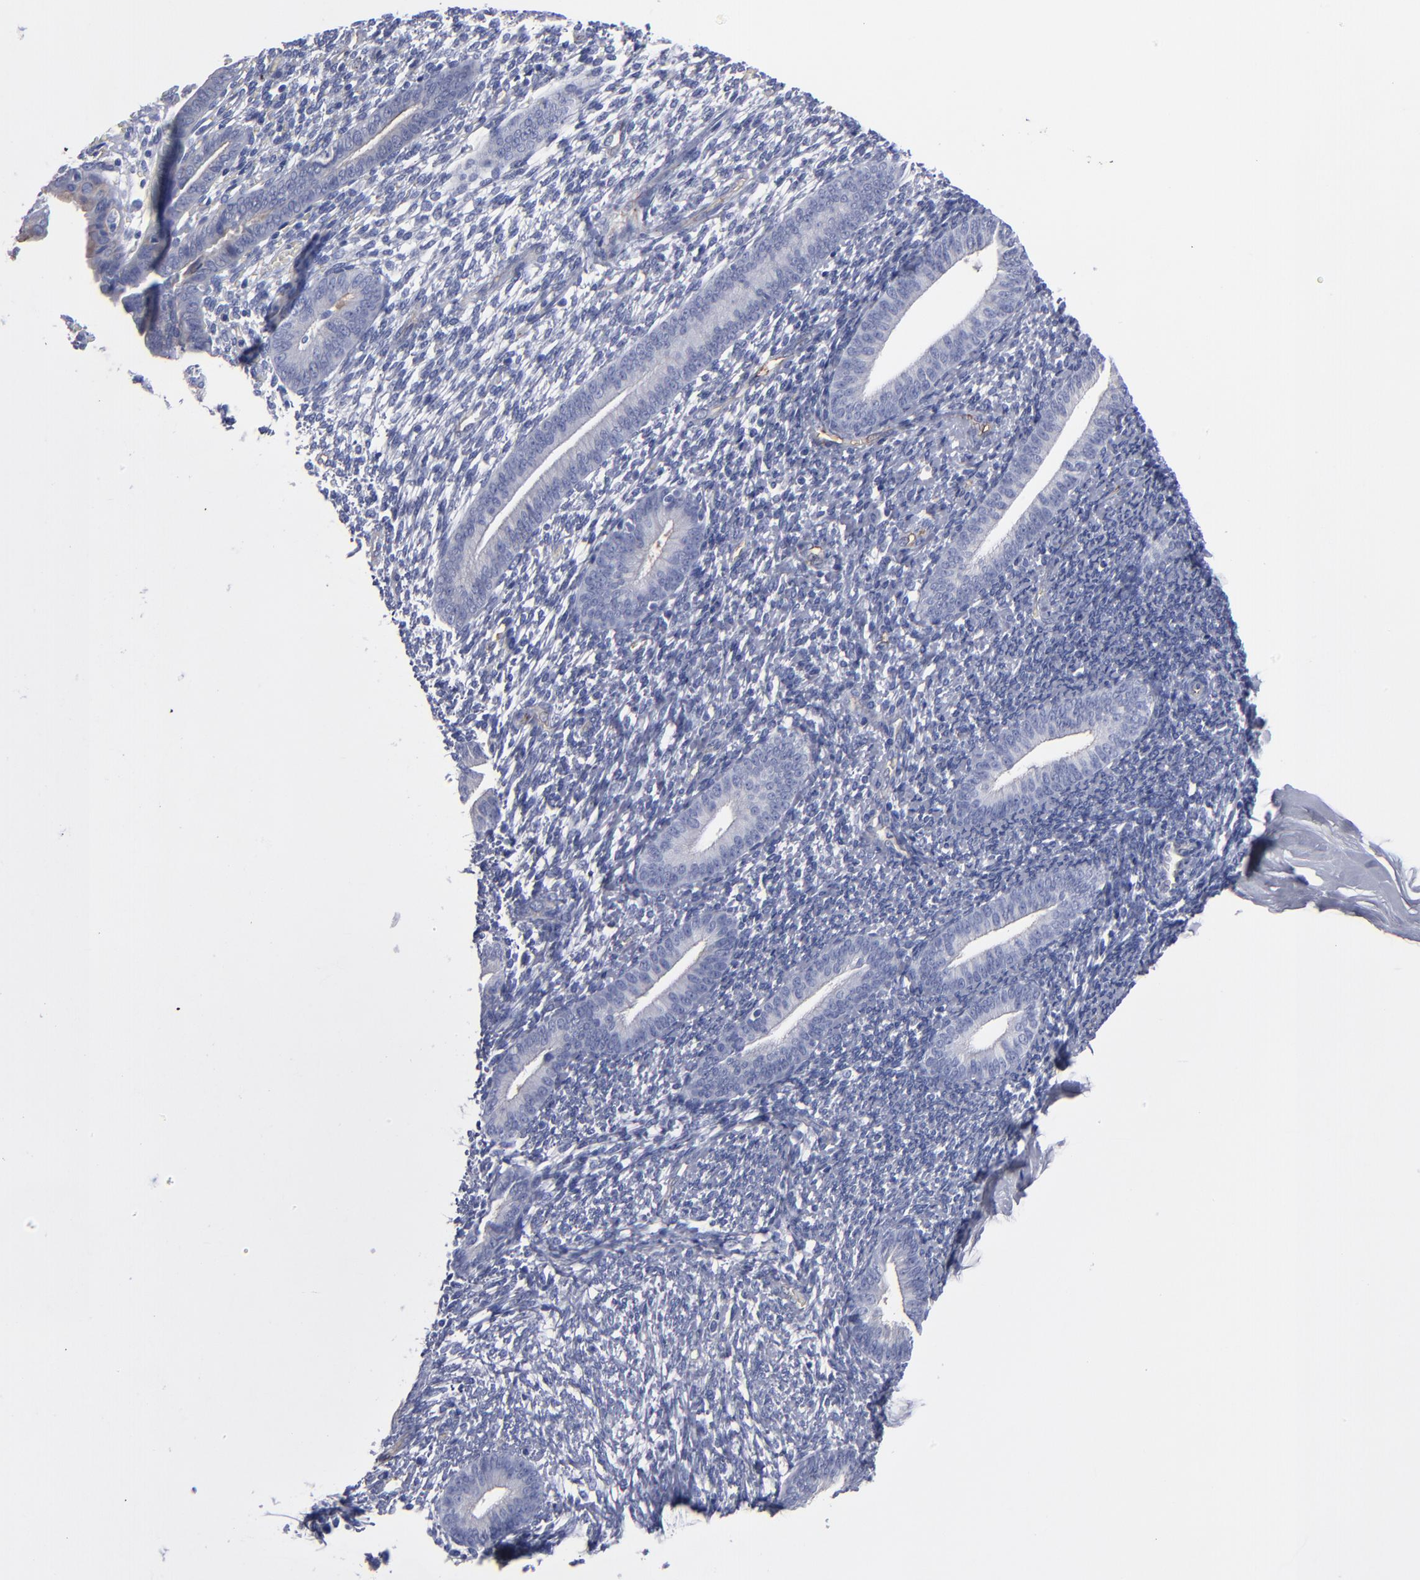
{"staining": {"intensity": "negative", "quantity": "none", "location": "none"}, "tissue": "endometrium", "cell_type": "Cells in endometrial stroma", "image_type": "normal", "snomed": [{"axis": "morphology", "description": "Normal tissue, NOS"}, {"axis": "topography", "description": "Smooth muscle"}, {"axis": "topography", "description": "Endometrium"}], "caption": "An IHC photomicrograph of normal endometrium is shown. There is no staining in cells in endometrial stroma of endometrium. (Stains: DAB (3,3'-diaminobenzidine) immunohistochemistry (IHC) with hematoxylin counter stain, Microscopy: brightfield microscopy at high magnification).", "gene": "TM4SF1", "patient": {"sex": "female", "age": 57}}